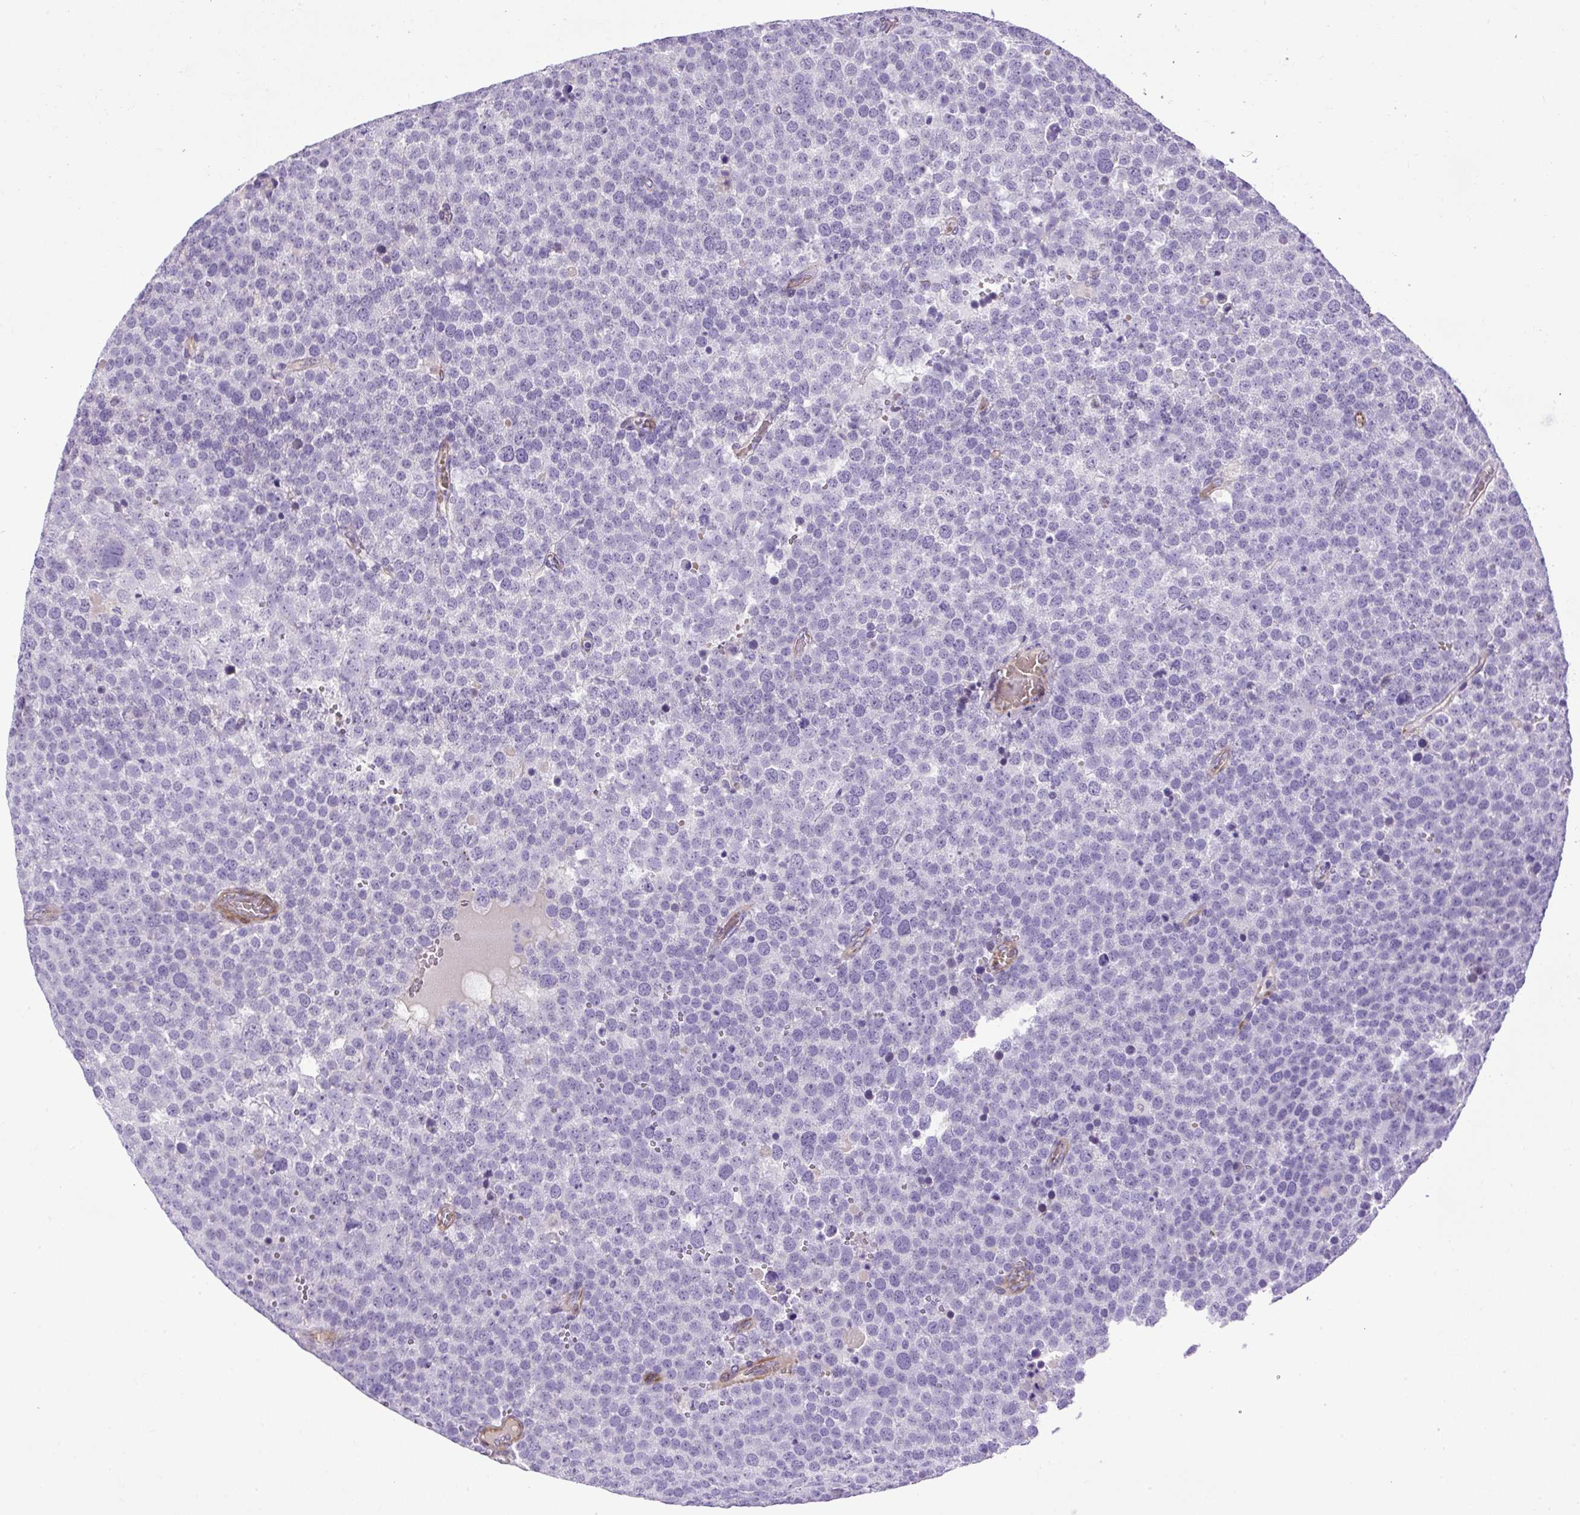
{"staining": {"intensity": "negative", "quantity": "none", "location": "none"}, "tissue": "testis cancer", "cell_type": "Tumor cells", "image_type": "cancer", "snomed": [{"axis": "morphology", "description": "Seminoma, NOS"}, {"axis": "topography", "description": "Testis"}], "caption": "Tumor cells show no significant expression in testis seminoma.", "gene": "VWA7", "patient": {"sex": "male", "age": 71}}